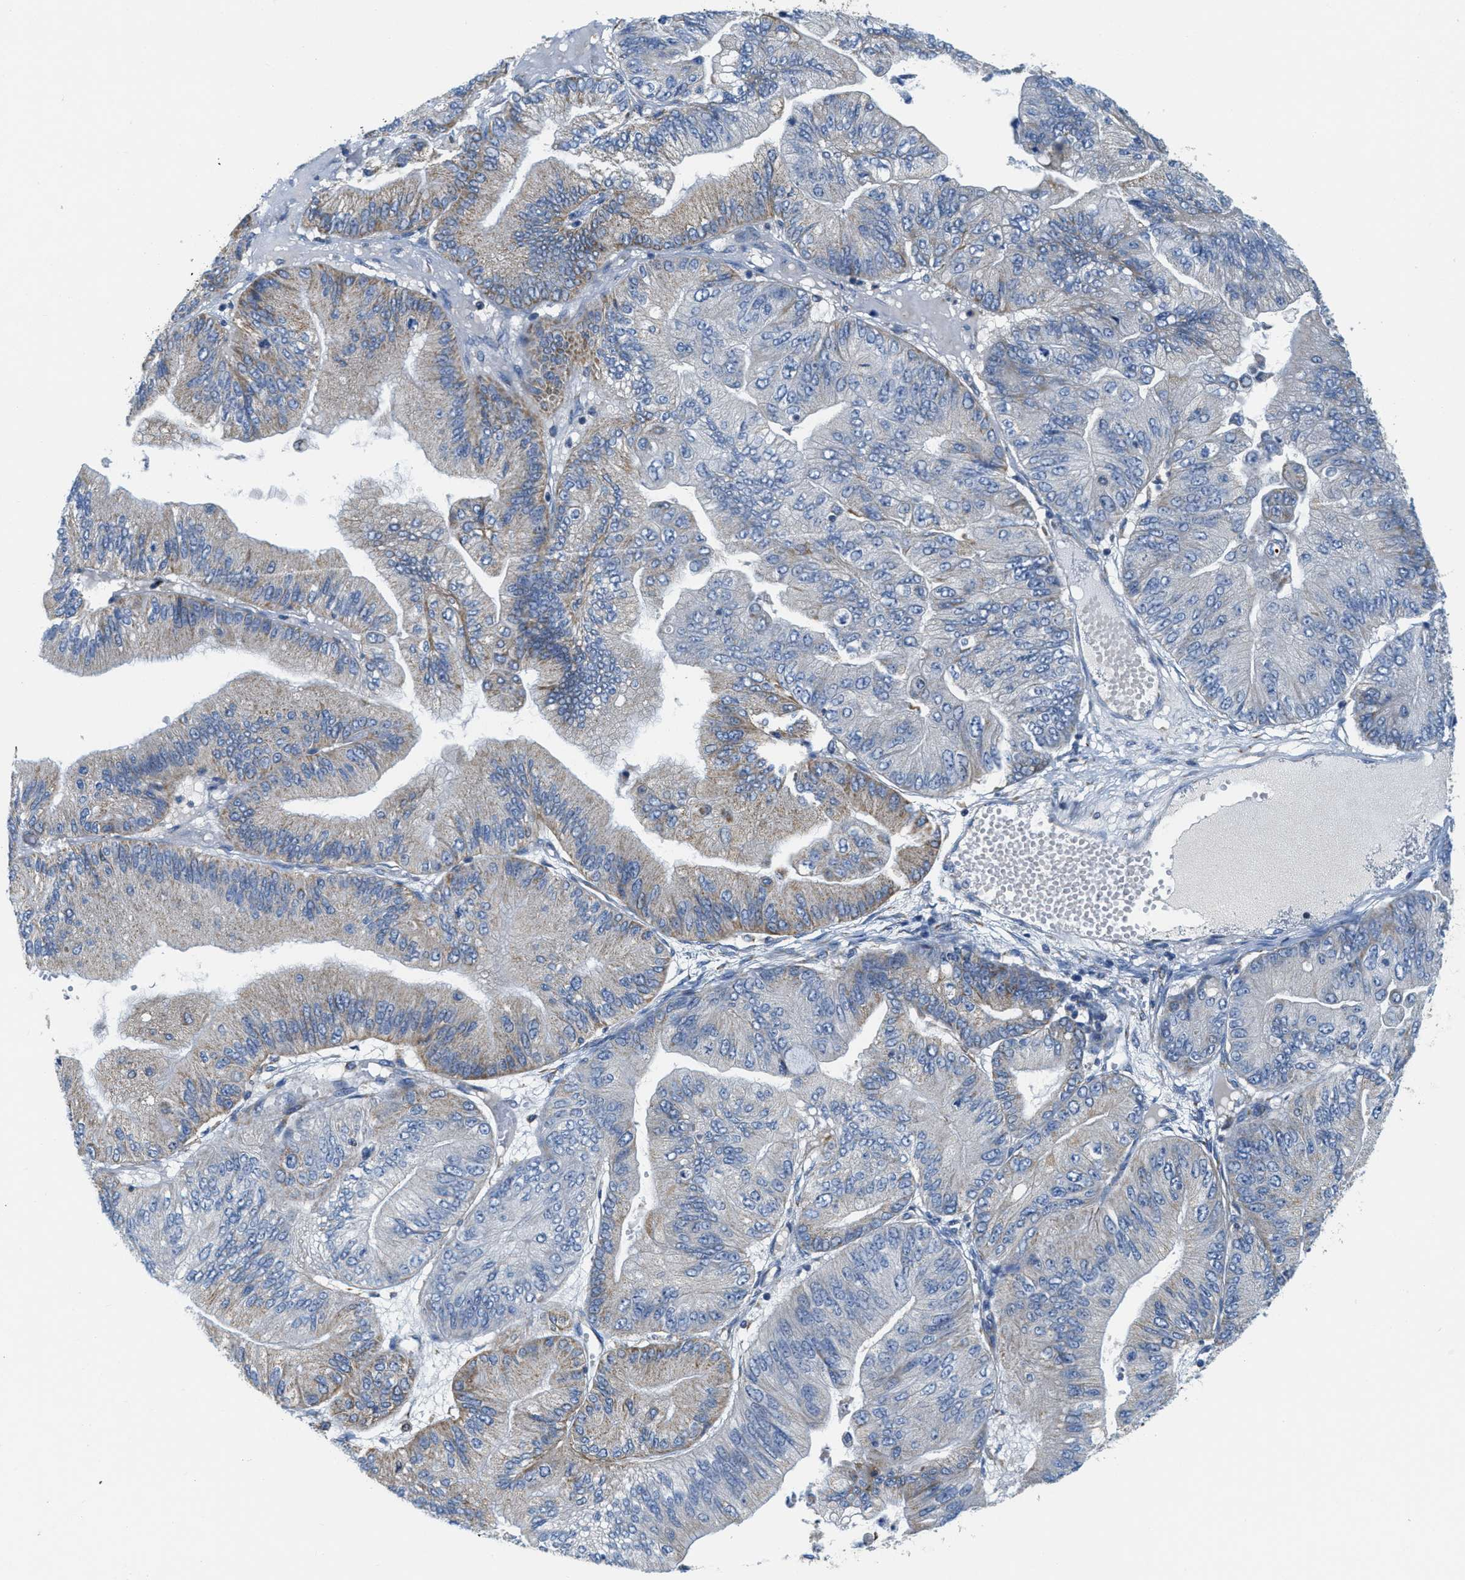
{"staining": {"intensity": "weak", "quantity": "25%-75%", "location": "cytoplasmic/membranous"}, "tissue": "ovarian cancer", "cell_type": "Tumor cells", "image_type": "cancer", "snomed": [{"axis": "morphology", "description": "Cystadenocarcinoma, mucinous, NOS"}, {"axis": "topography", "description": "Ovary"}], "caption": "High-magnification brightfield microscopy of ovarian cancer stained with DAB (3,3'-diaminobenzidine) (brown) and counterstained with hematoxylin (blue). tumor cells exhibit weak cytoplasmic/membranous expression is seen in about25%-75% of cells.", "gene": "KCNJ5", "patient": {"sex": "female", "age": 61}}